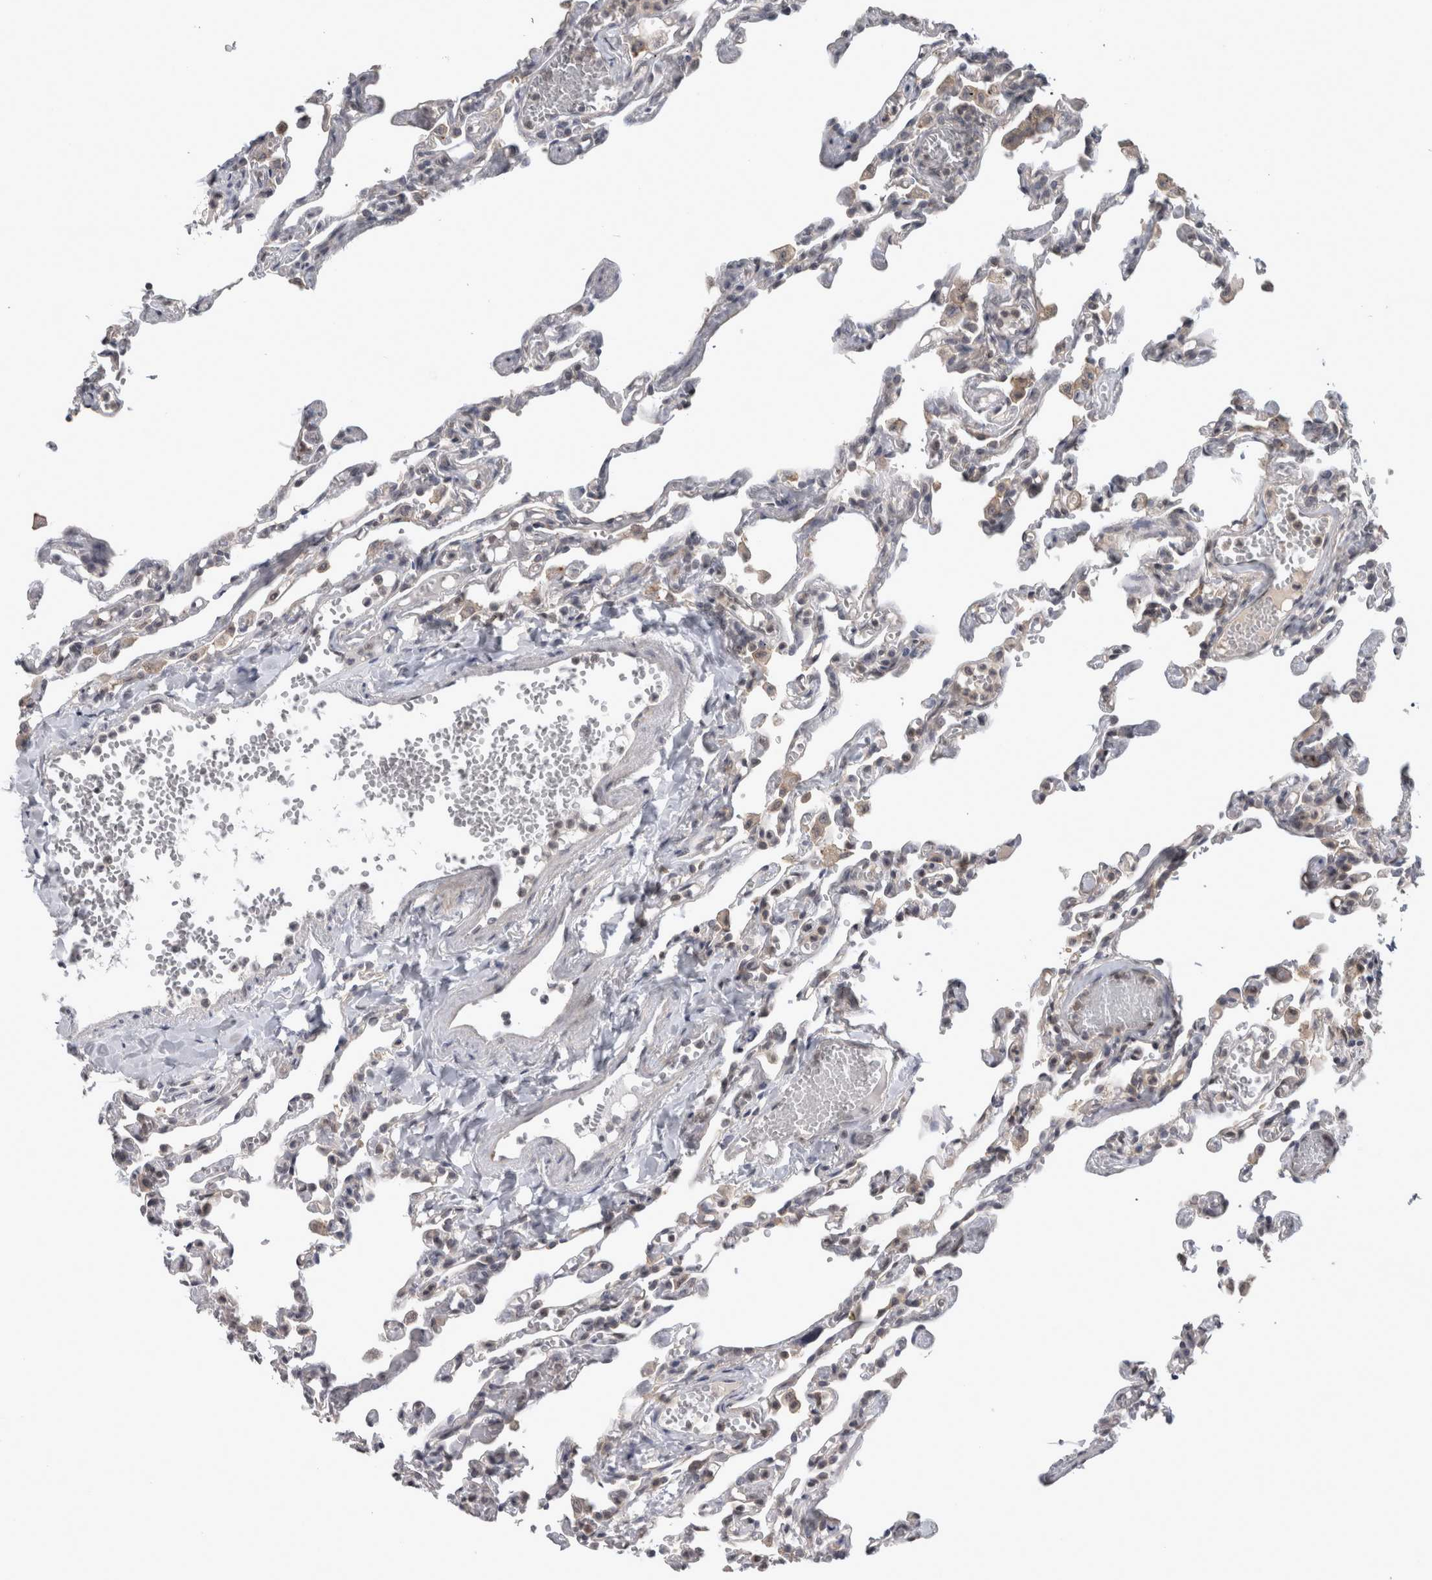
{"staining": {"intensity": "weak", "quantity": "<25%", "location": "nuclear"}, "tissue": "lung", "cell_type": "Alveolar cells", "image_type": "normal", "snomed": [{"axis": "morphology", "description": "Normal tissue, NOS"}, {"axis": "topography", "description": "Lung"}], "caption": "This is an immunohistochemistry (IHC) image of benign human lung. There is no positivity in alveolar cells.", "gene": "RBM28", "patient": {"sex": "male", "age": 21}}